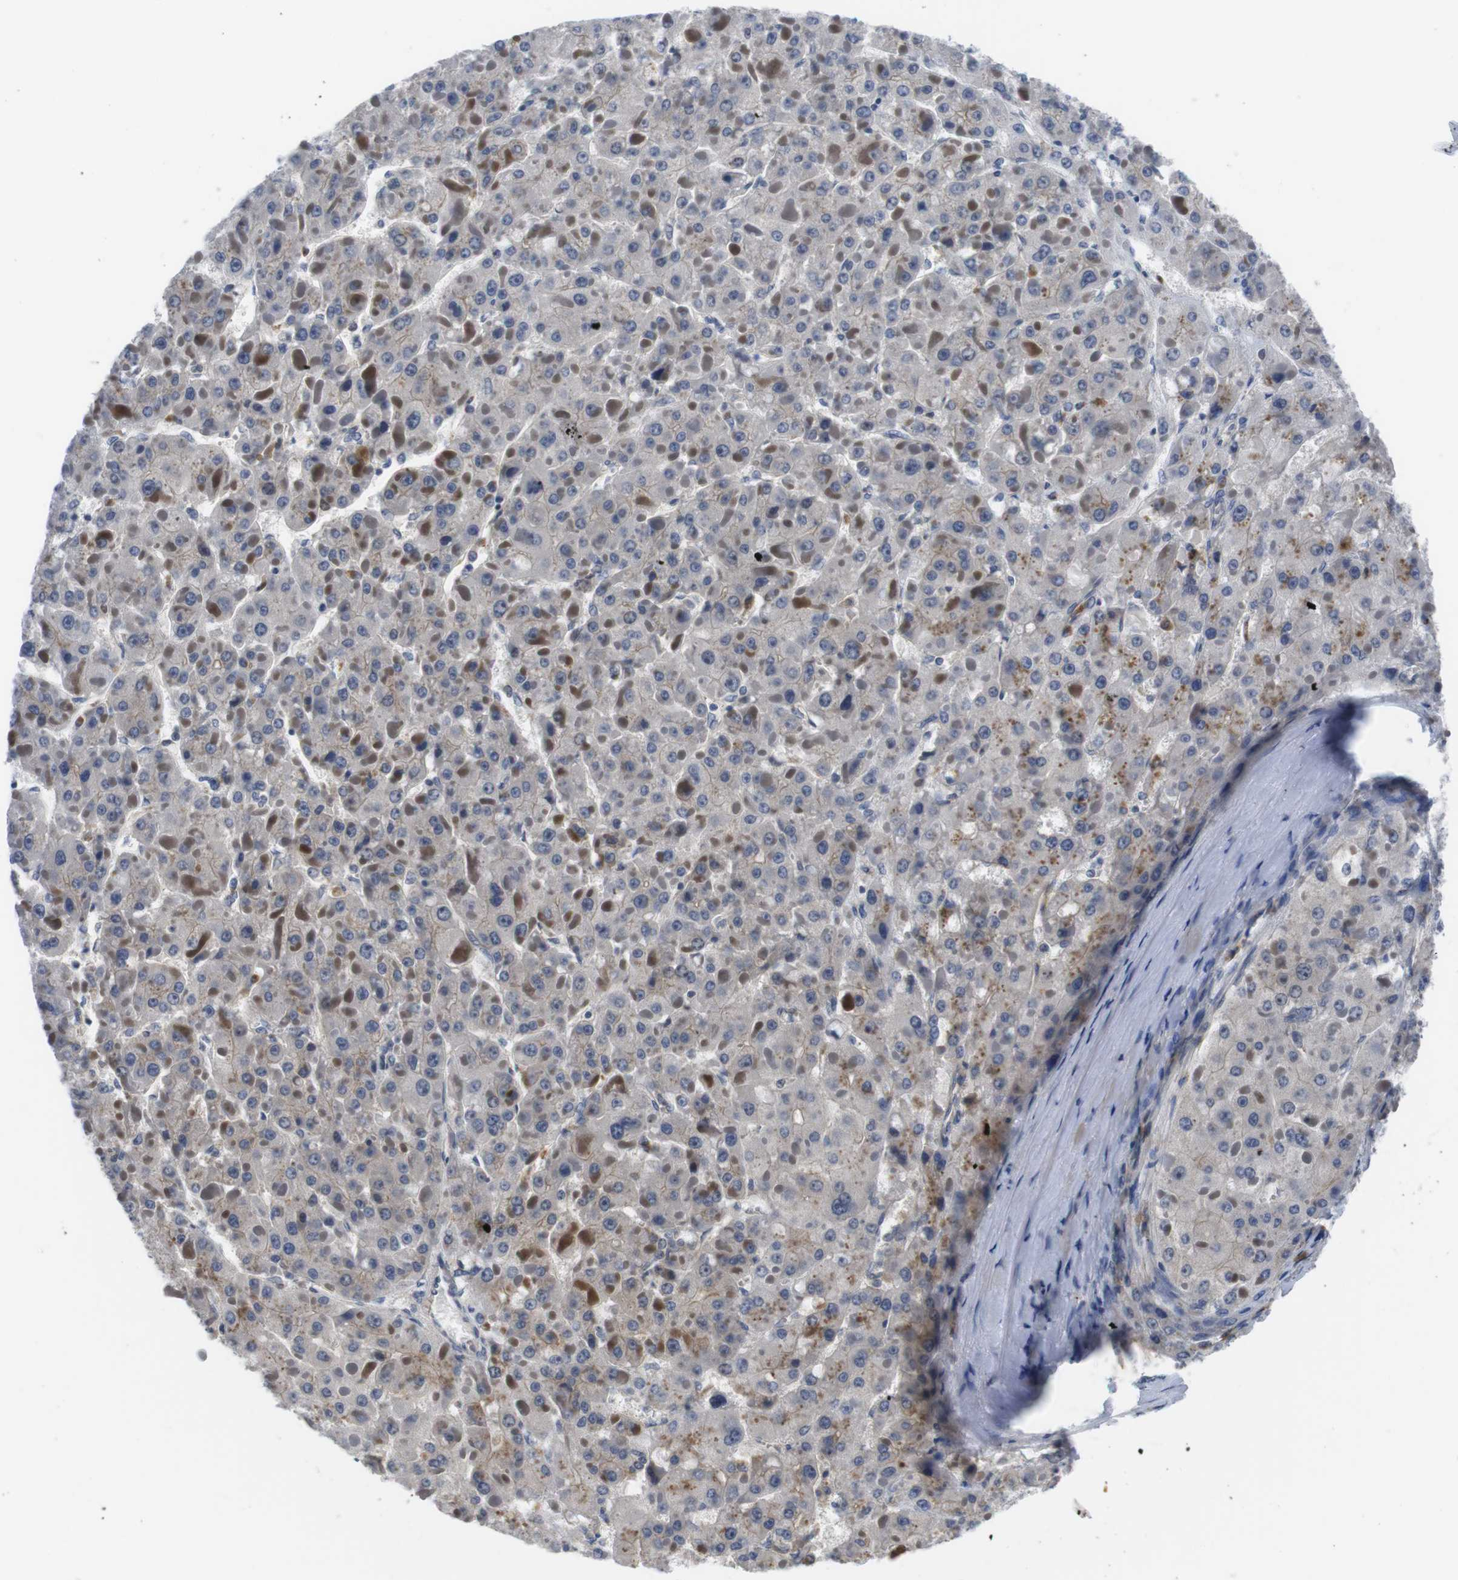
{"staining": {"intensity": "negative", "quantity": "none", "location": "none"}, "tissue": "liver cancer", "cell_type": "Tumor cells", "image_type": "cancer", "snomed": [{"axis": "morphology", "description": "Carcinoma, Hepatocellular, NOS"}, {"axis": "topography", "description": "Liver"}], "caption": "This is a photomicrograph of immunohistochemistry staining of liver hepatocellular carcinoma, which shows no staining in tumor cells.", "gene": "FADD", "patient": {"sex": "female", "age": 73}}